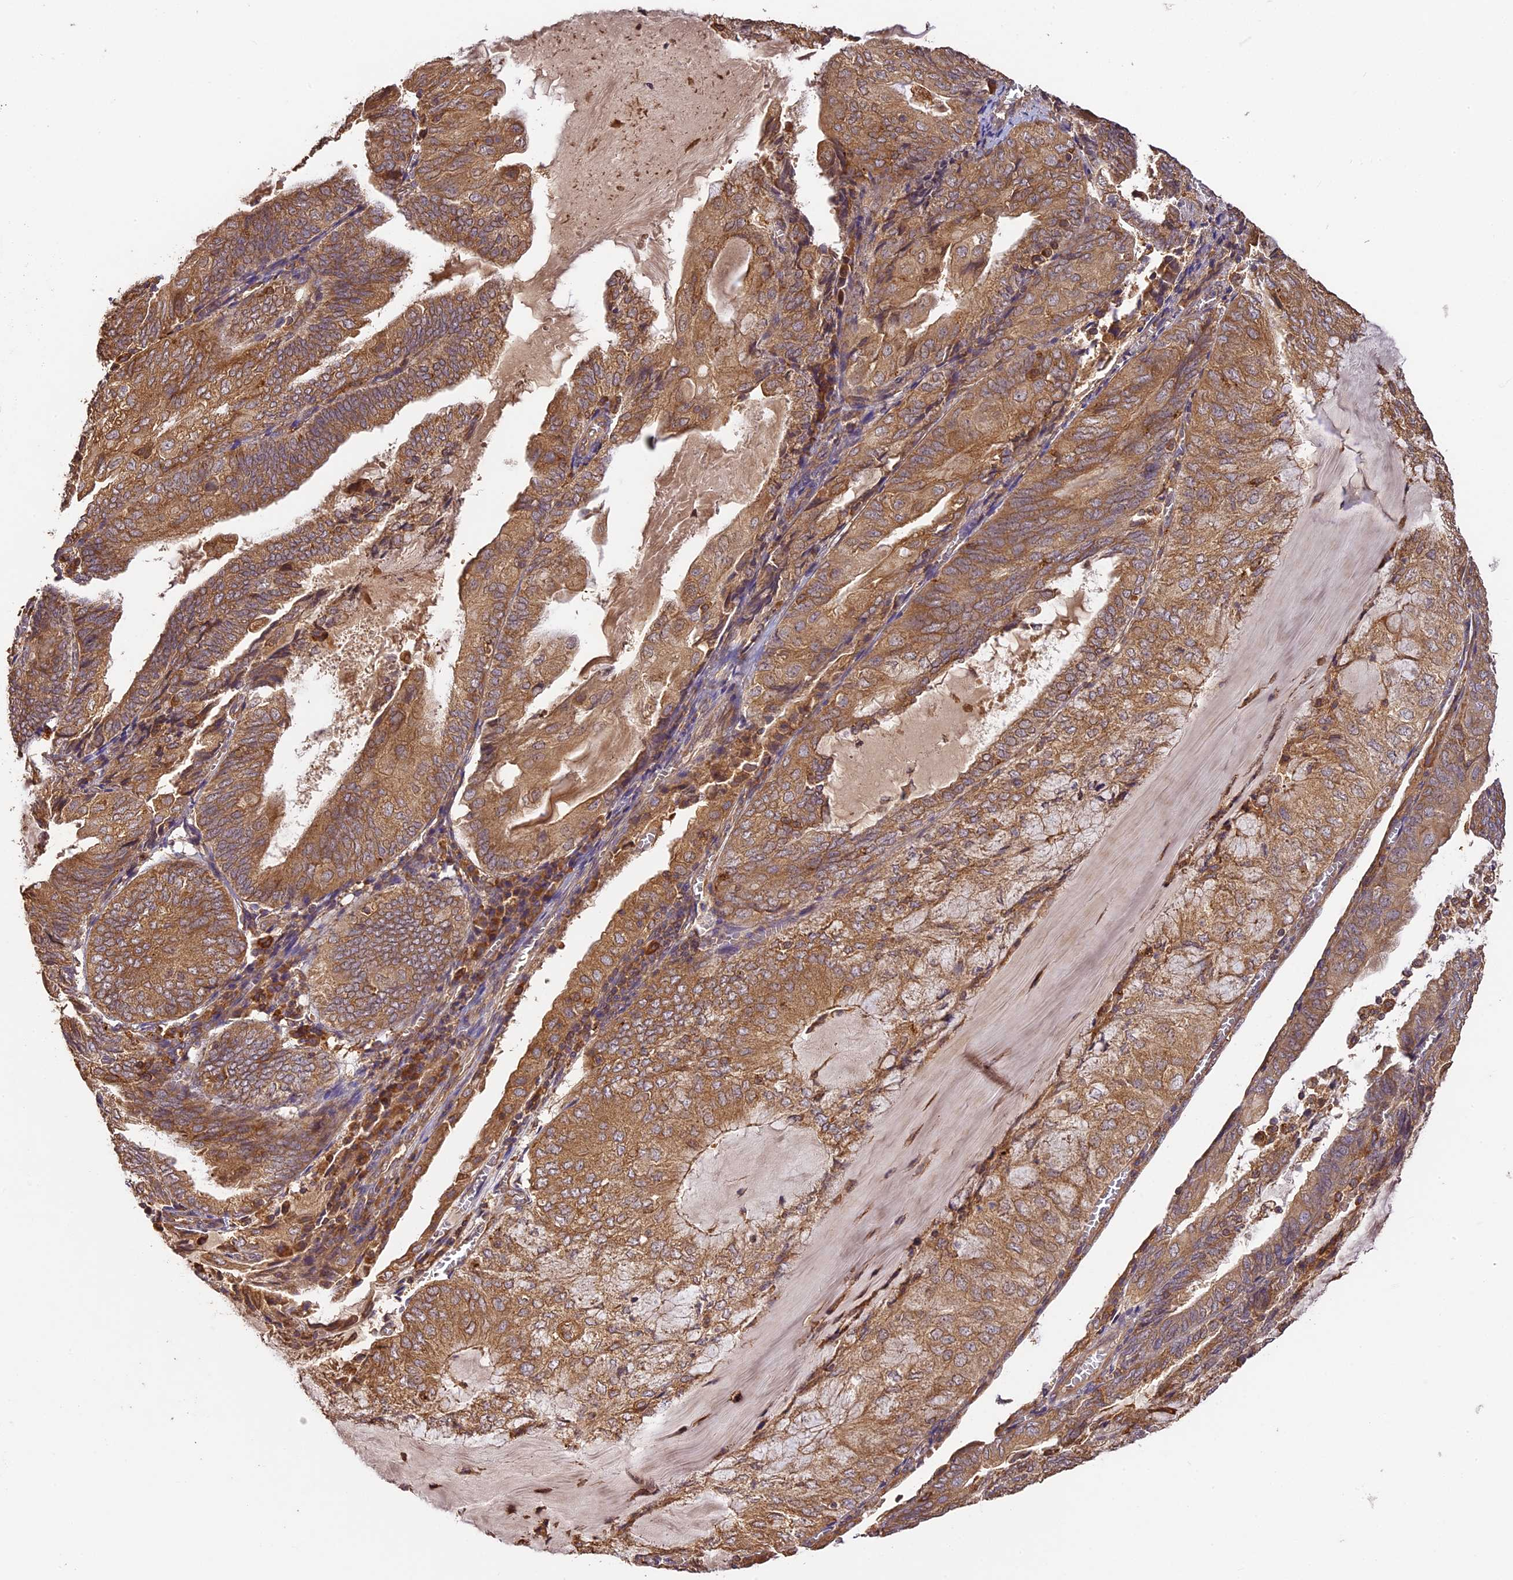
{"staining": {"intensity": "moderate", "quantity": ">75%", "location": "cytoplasmic/membranous"}, "tissue": "endometrial cancer", "cell_type": "Tumor cells", "image_type": "cancer", "snomed": [{"axis": "morphology", "description": "Adenocarcinoma, NOS"}, {"axis": "topography", "description": "Endometrium"}], "caption": "This is a micrograph of immunohistochemistry (IHC) staining of endometrial adenocarcinoma, which shows moderate expression in the cytoplasmic/membranous of tumor cells.", "gene": "BRAP", "patient": {"sex": "female", "age": 81}}